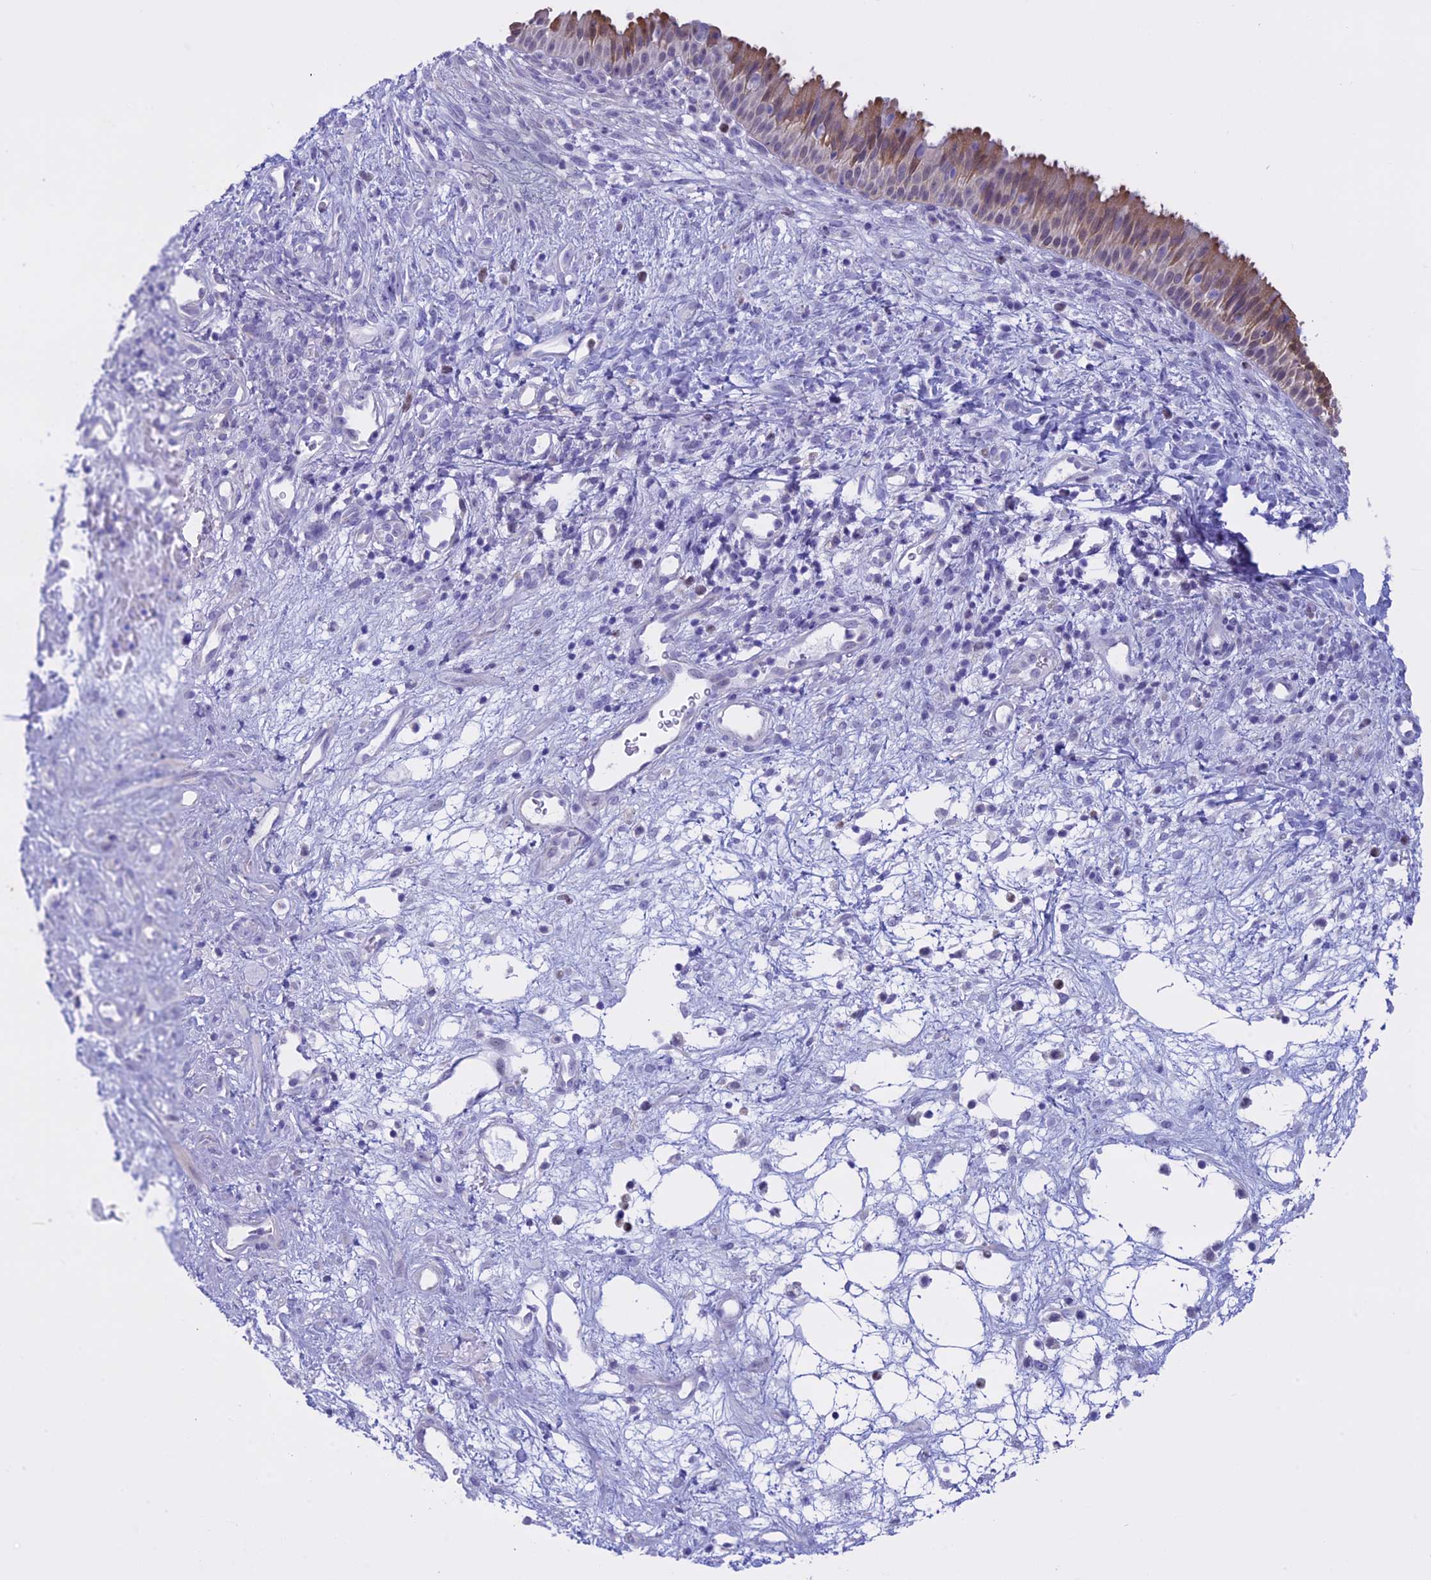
{"staining": {"intensity": "weak", "quantity": "25%-75%", "location": "cytoplasmic/membranous"}, "tissue": "nasopharynx", "cell_type": "Respiratory epithelial cells", "image_type": "normal", "snomed": [{"axis": "morphology", "description": "Normal tissue, NOS"}, {"axis": "topography", "description": "Nasopharynx"}], "caption": "Human nasopharynx stained for a protein (brown) displays weak cytoplasmic/membranous positive positivity in approximately 25%-75% of respiratory epithelial cells.", "gene": "LHFPL2", "patient": {"sex": "male", "age": 22}}